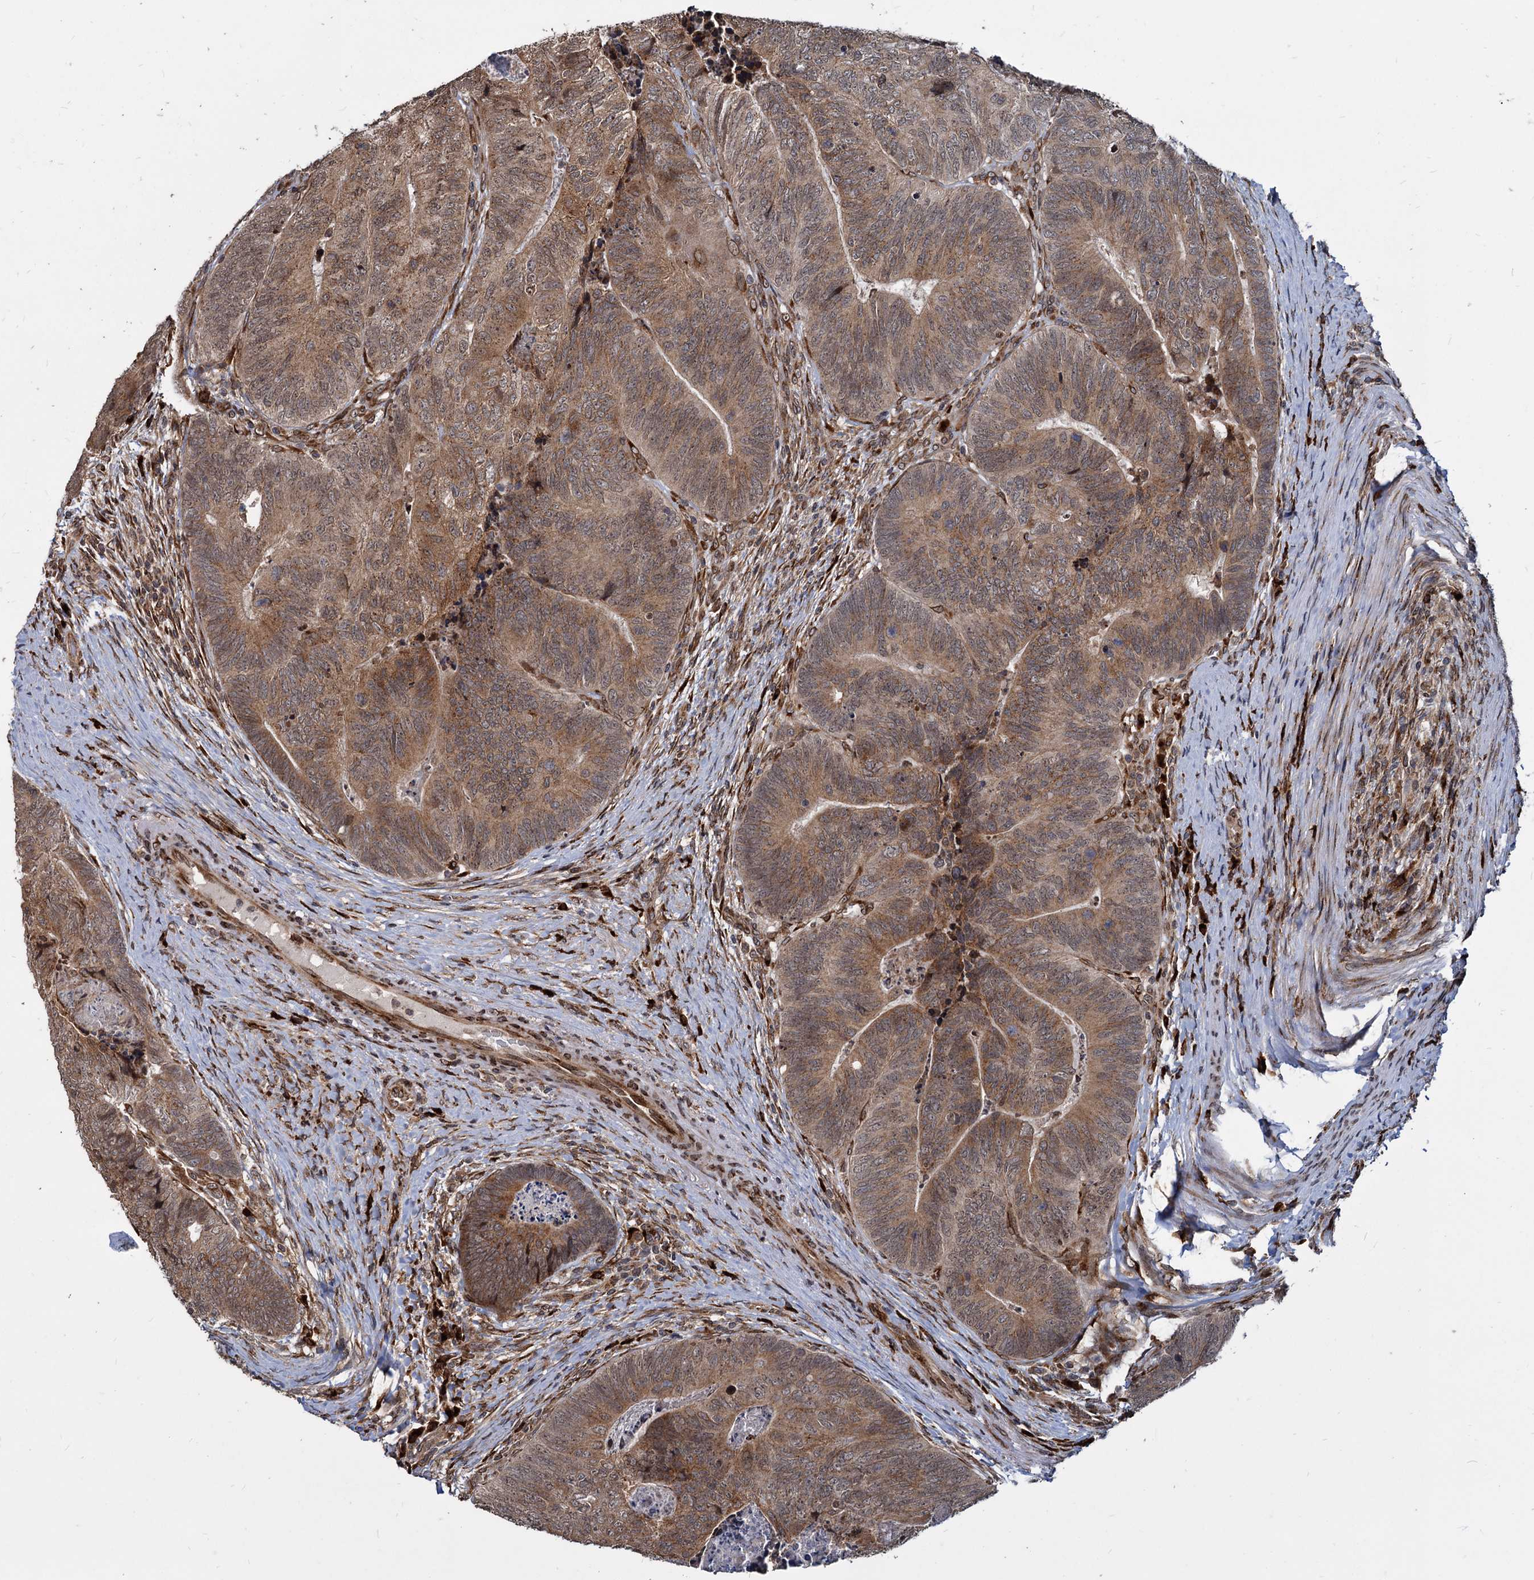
{"staining": {"intensity": "moderate", "quantity": ">75%", "location": "cytoplasmic/membranous"}, "tissue": "colorectal cancer", "cell_type": "Tumor cells", "image_type": "cancer", "snomed": [{"axis": "morphology", "description": "Adenocarcinoma, NOS"}, {"axis": "topography", "description": "Colon"}], "caption": "A high-resolution image shows immunohistochemistry staining of colorectal cancer, which exhibits moderate cytoplasmic/membranous expression in about >75% of tumor cells.", "gene": "SAAL1", "patient": {"sex": "female", "age": 67}}